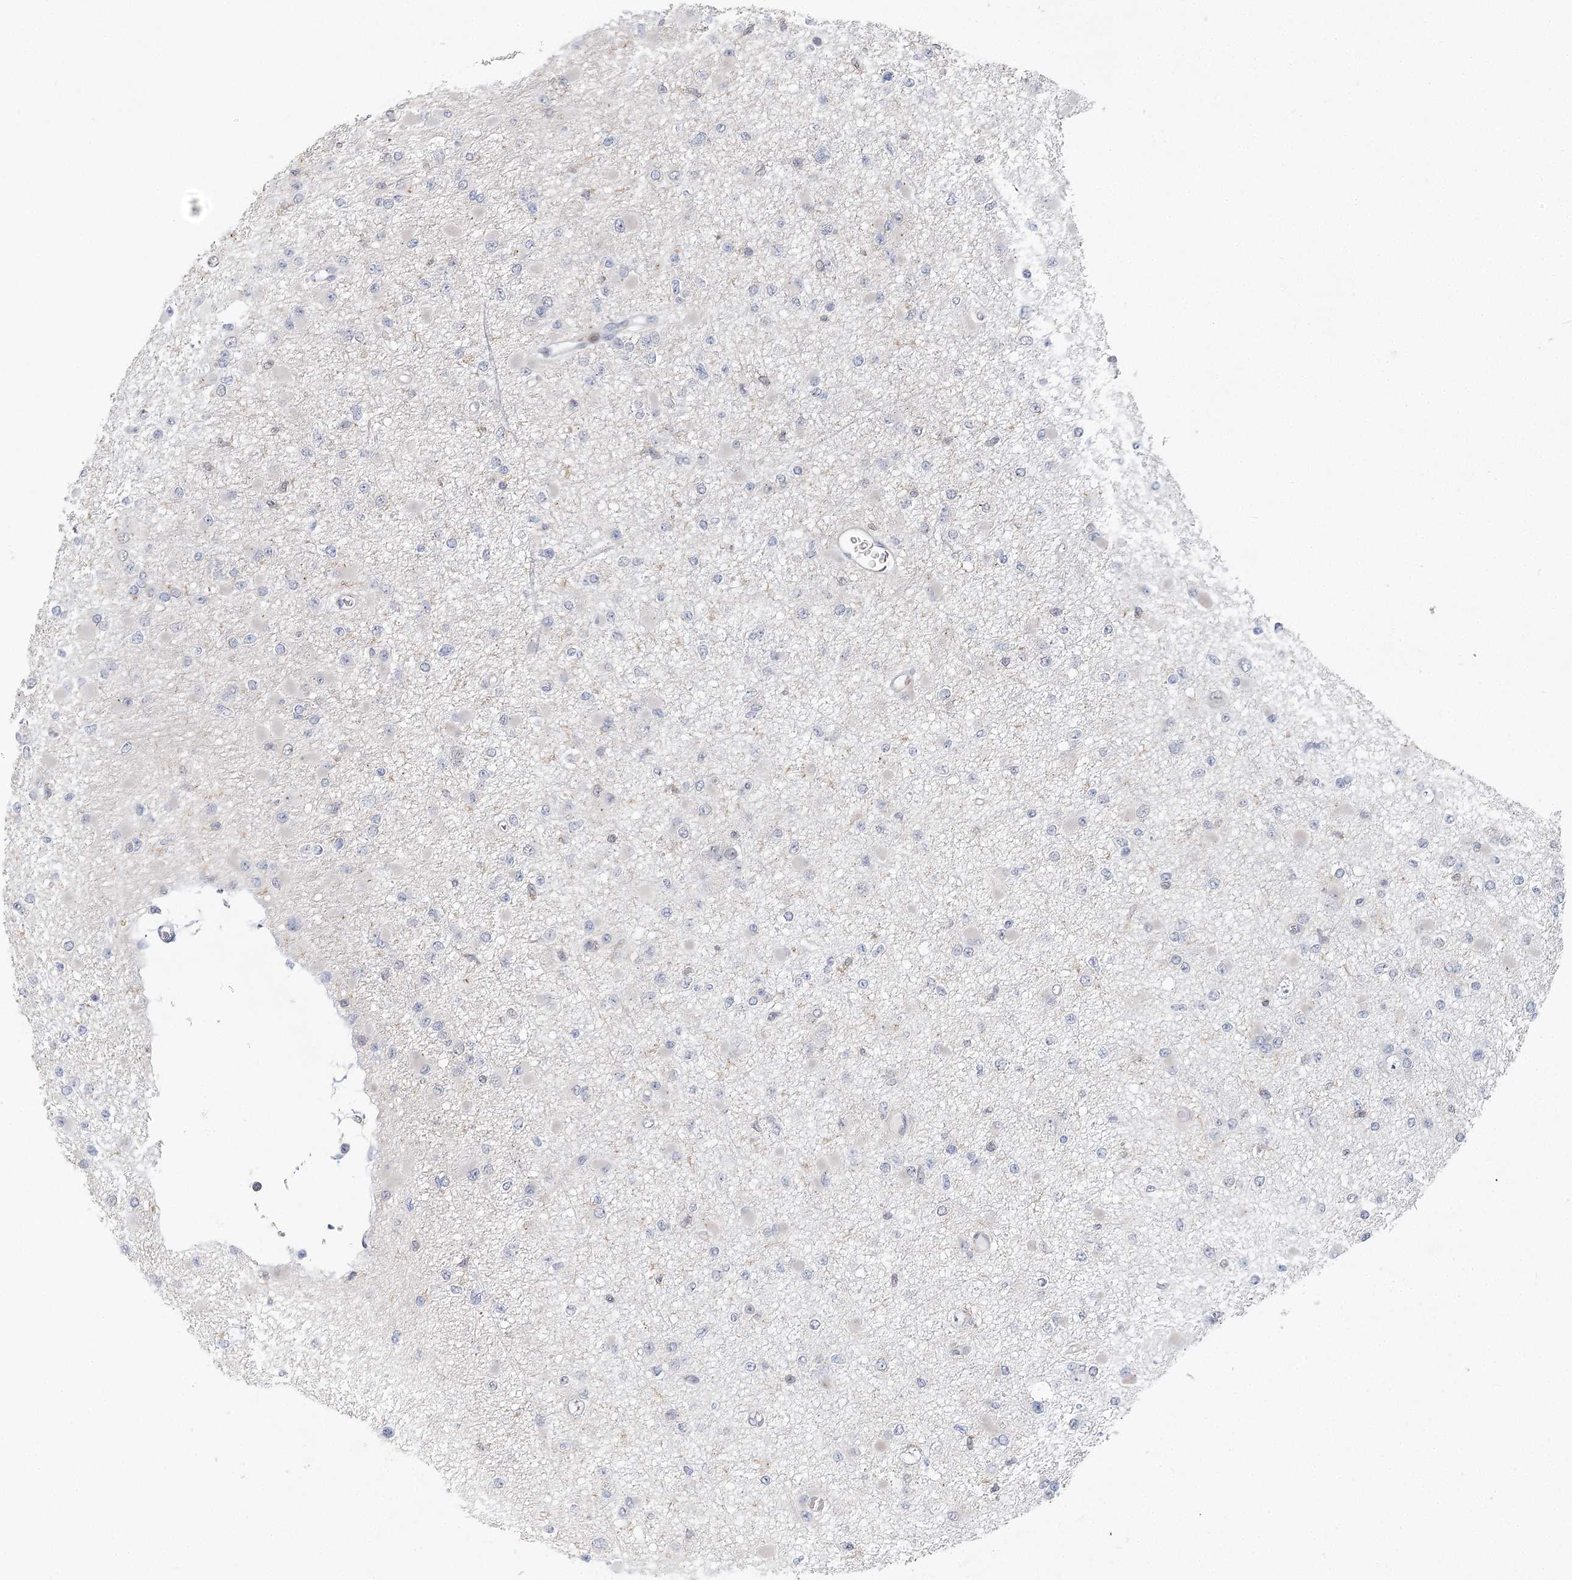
{"staining": {"intensity": "negative", "quantity": "none", "location": "none"}, "tissue": "glioma", "cell_type": "Tumor cells", "image_type": "cancer", "snomed": [{"axis": "morphology", "description": "Glioma, malignant, Low grade"}, {"axis": "topography", "description": "Brain"}], "caption": "Tumor cells are negative for protein expression in human malignant glioma (low-grade).", "gene": "CAMTA1", "patient": {"sex": "female", "age": 22}}